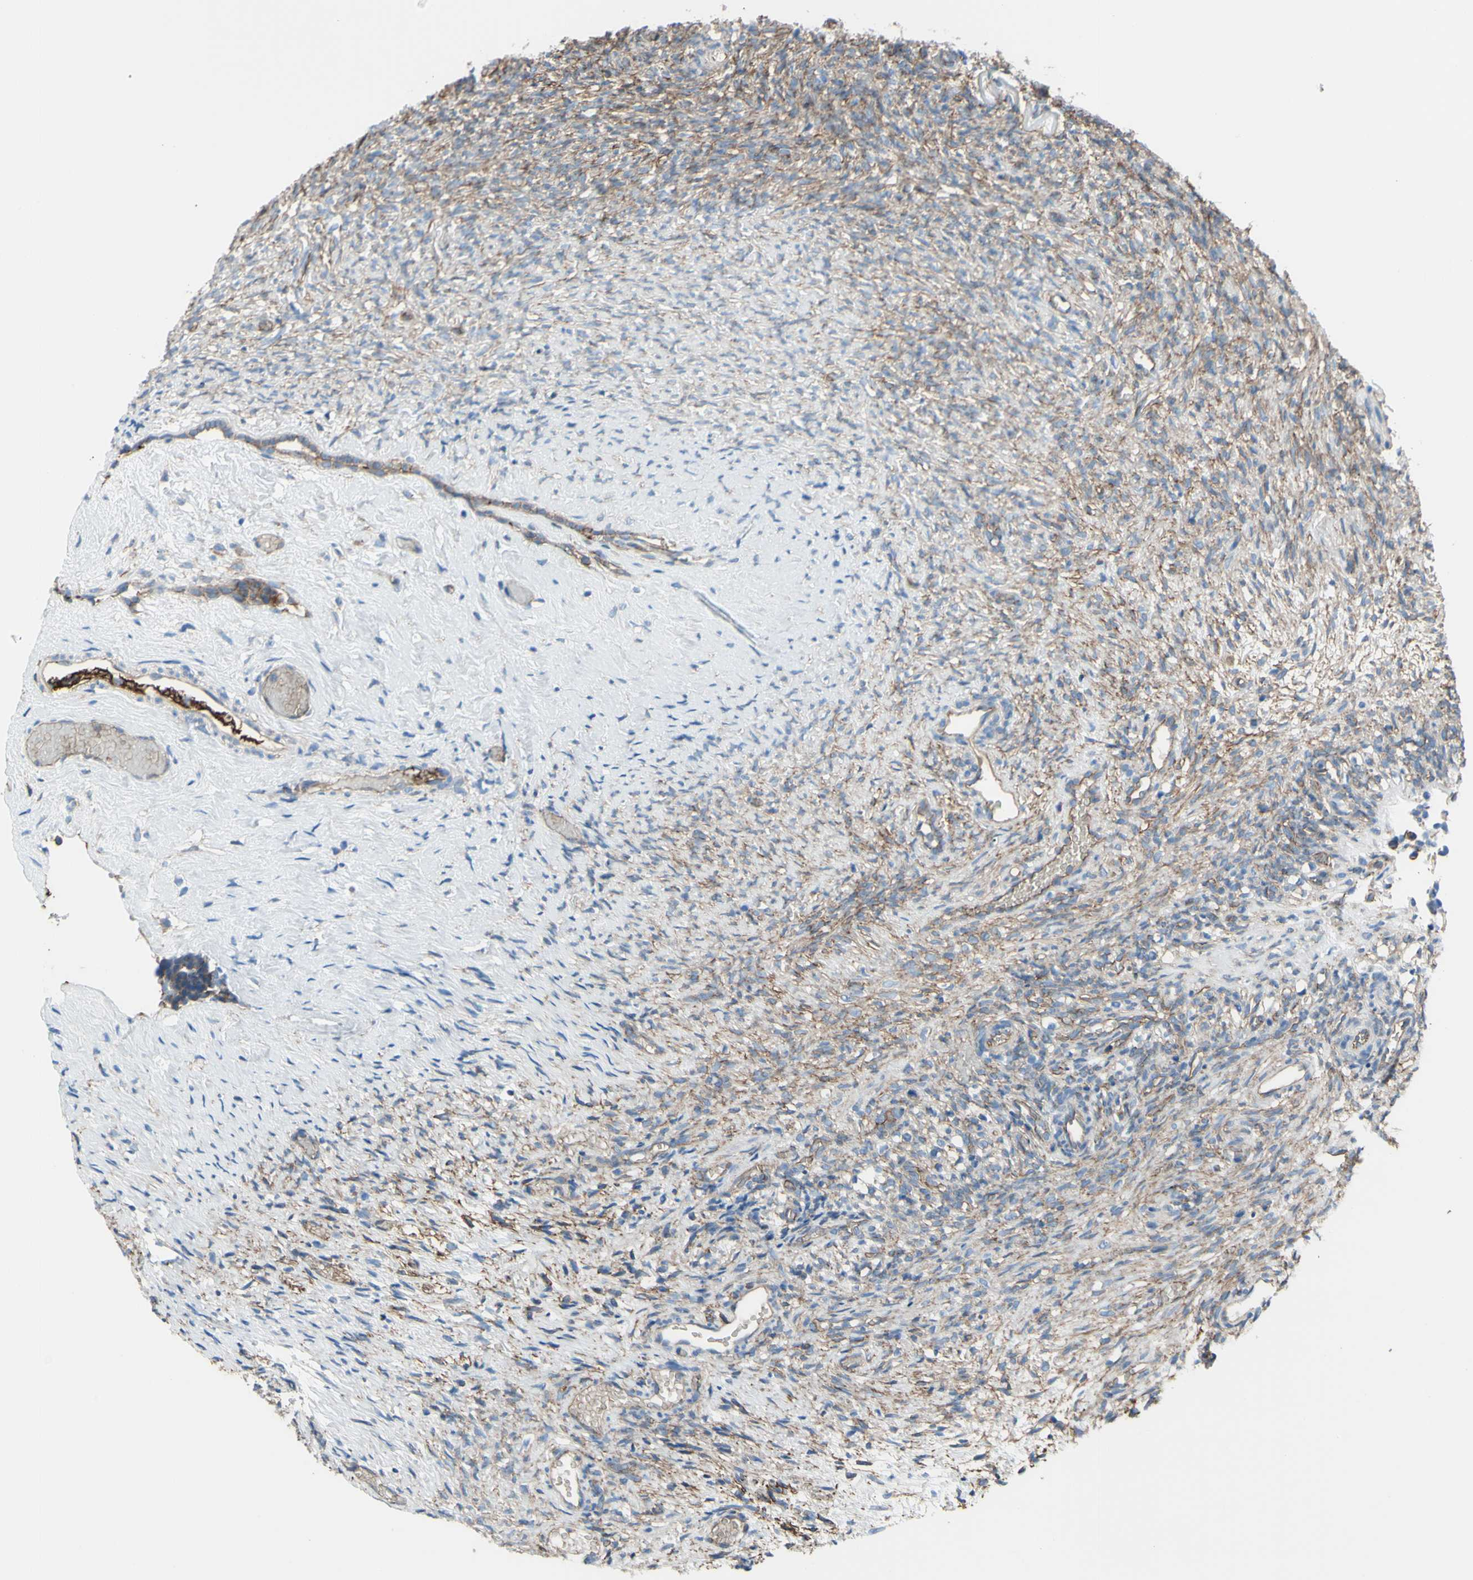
{"staining": {"intensity": "moderate", "quantity": ">75%", "location": "cytoplasmic/membranous"}, "tissue": "ovary", "cell_type": "Ovarian stroma cells", "image_type": "normal", "snomed": [{"axis": "morphology", "description": "Normal tissue, NOS"}, {"axis": "topography", "description": "Ovary"}], "caption": "Approximately >75% of ovarian stroma cells in benign human ovary exhibit moderate cytoplasmic/membranous protein staining as visualized by brown immunohistochemical staining.", "gene": "TPBG", "patient": {"sex": "female", "age": 35}}